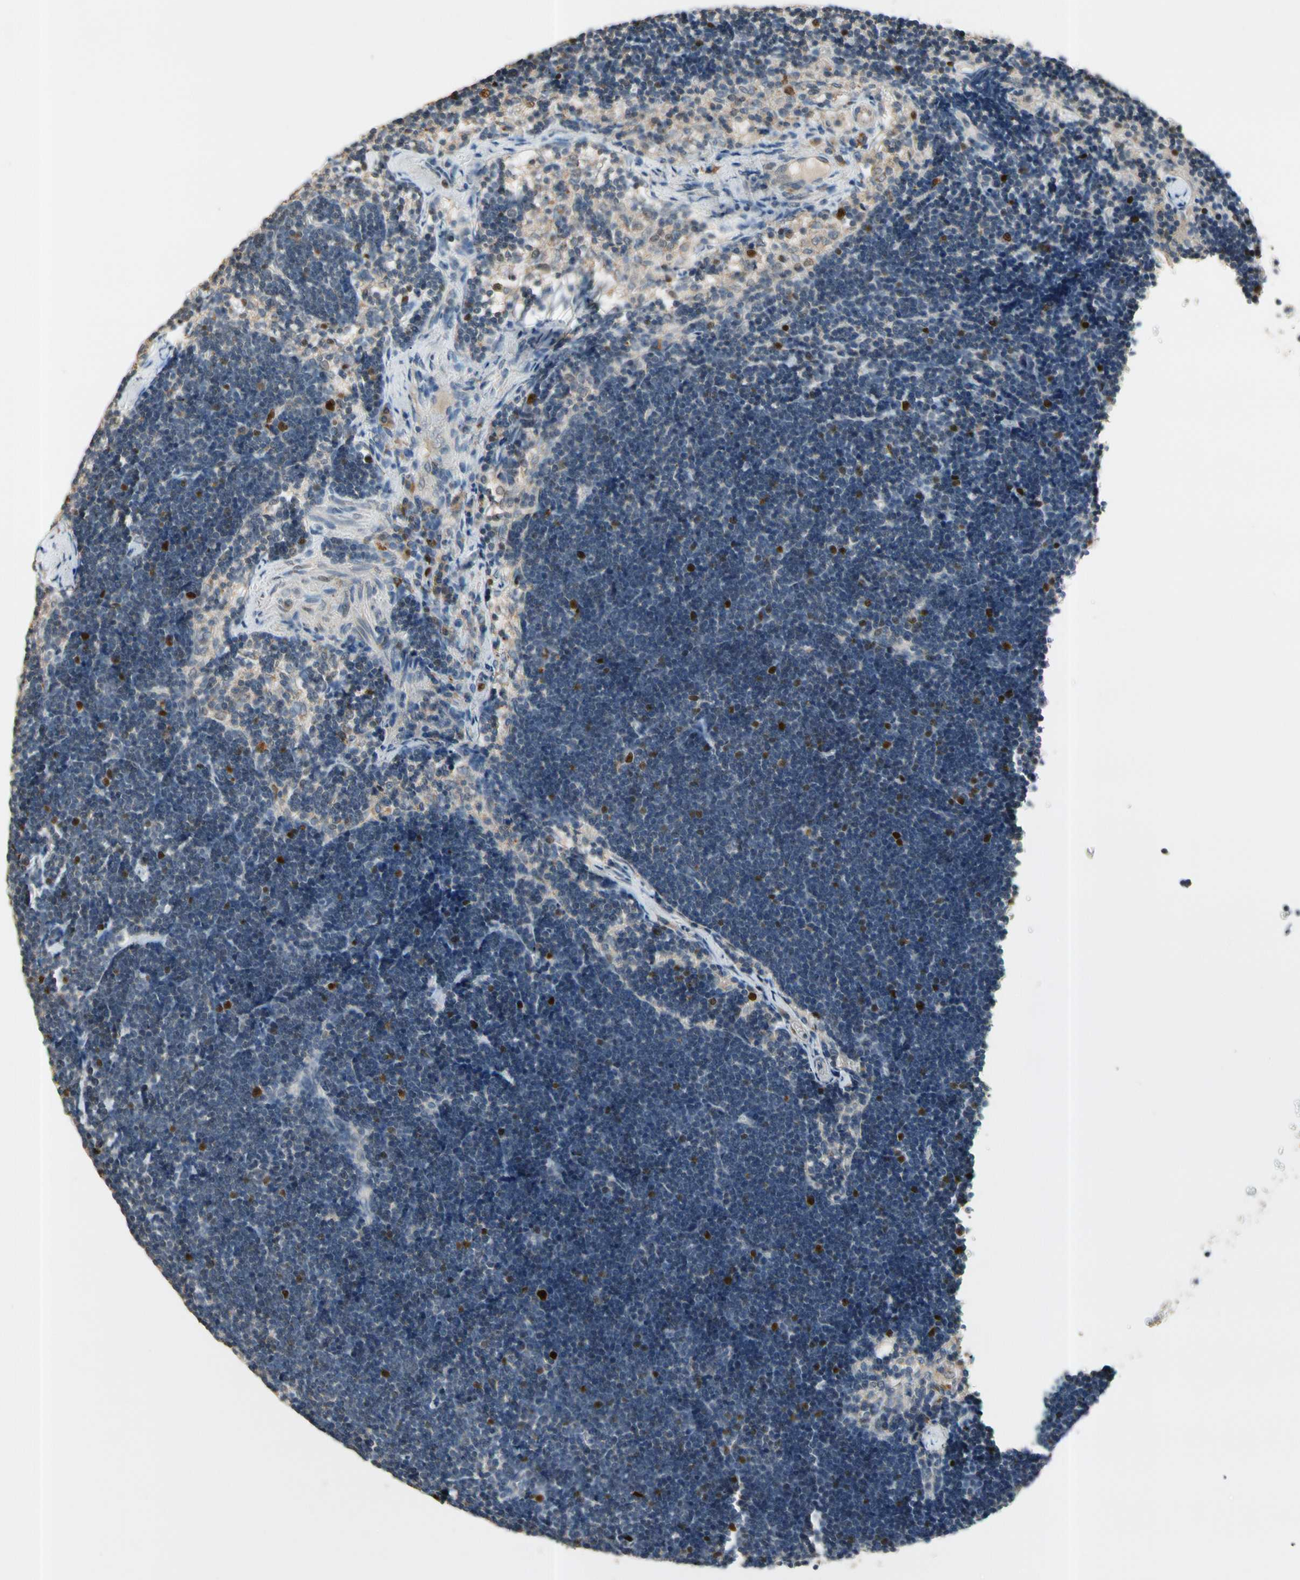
{"staining": {"intensity": "strong", "quantity": ">75%", "location": "nuclear"}, "tissue": "lymph node", "cell_type": "Germinal center cells", "image_type": "normal", "snomed": [{"axis": "morphology", "description": "Normal tissue, NOS"}, {"axis": "topography", "description": "Lymph node"}], "caption": "DAB (3,3'-diaminobenzidine) immunohistochemical staining of normal human lymph node exhibits strong nuclear protein expression in approximately >75% of germinal center cells. Using DAB (3,3'-diaminobenzidine) (brown) and hematoxylin (blue) stains, captured at high magnification using brightfield microscopy.", "gene": "ZKSCAN3", "patient": {"sex": "male", "age": 63}}